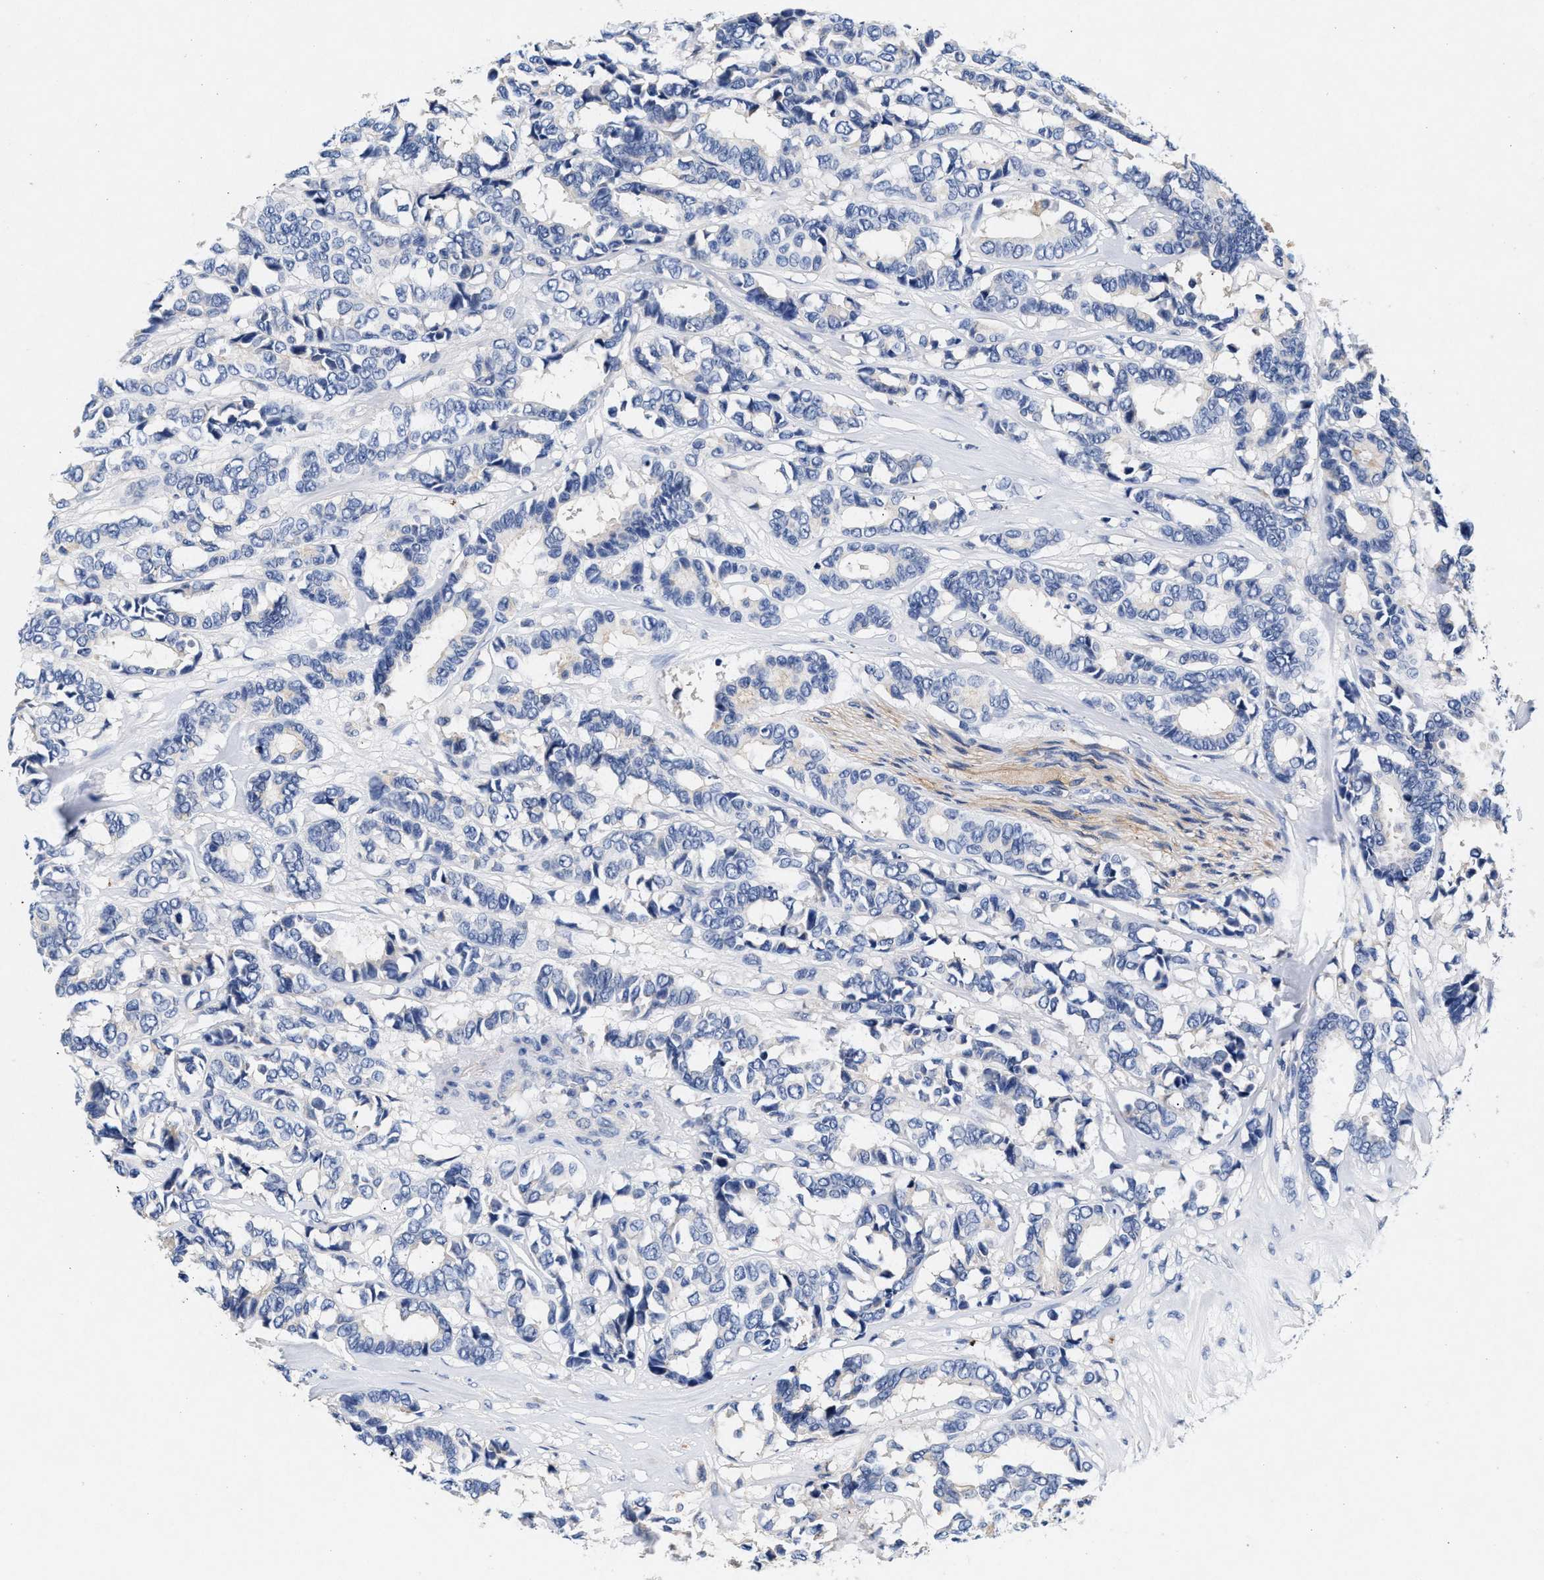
{"staining": {"intensity": "negative", "quantity": "none", "location": "none"}, "tissue": "breast cancer", "cell_type": "Tumor cells", "image_type": "cancer", "snomed": [{"axis": "morphology", "description": "Duct carcinoma"}, {"axis": "topography", "description": "Breast"}], "caption": "An IHC micrograph of intraductal carcinoma (breast) is shown. There is no staining in tumor cells of intraductal carcinoma (breast).", "gene": "GNAI3", "patient": {"sex": "female", "age": 87}}